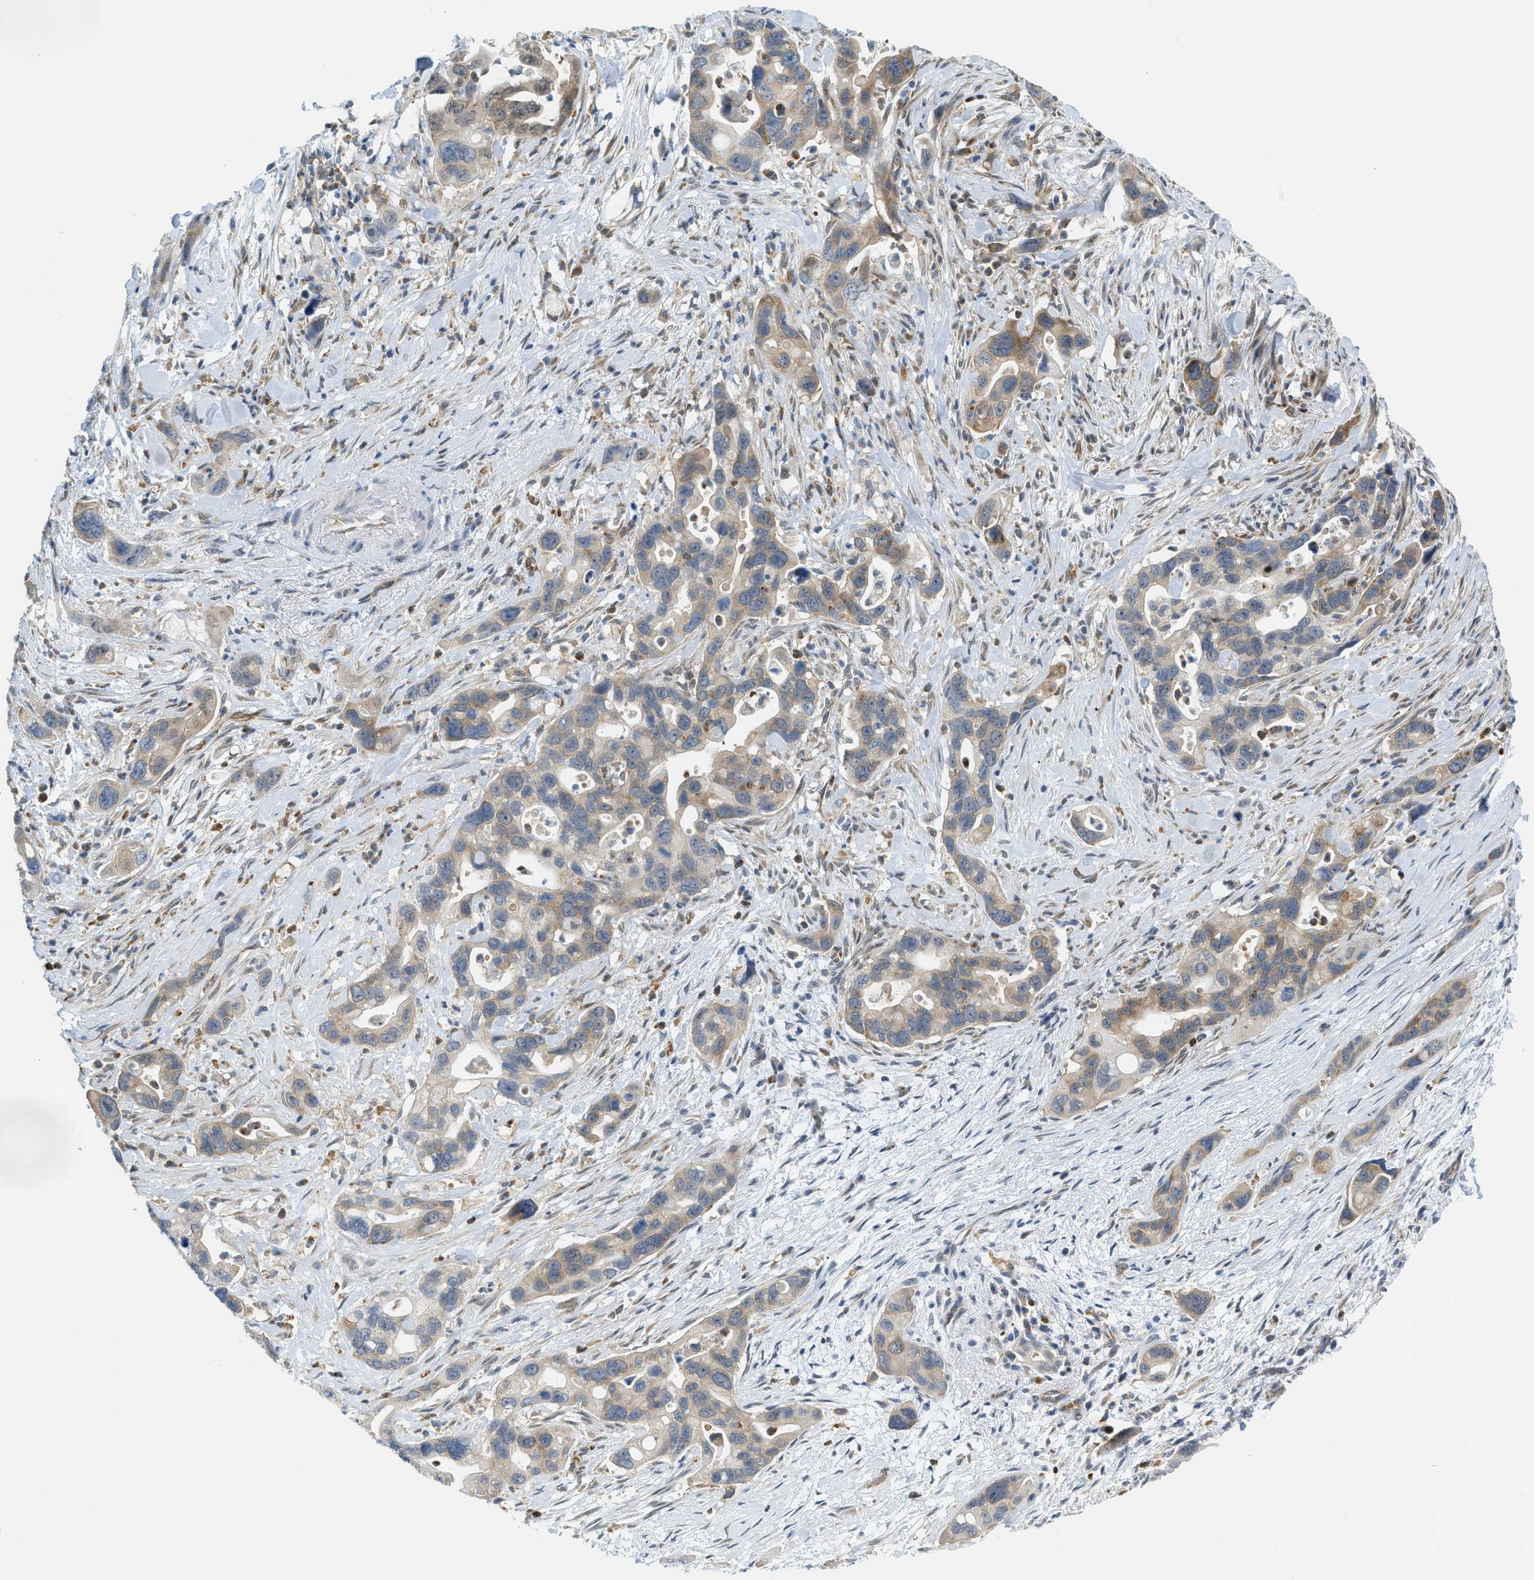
{"staining": {"intensity": "weak", "quantity": ">75%", "location": "cytoplasmic/membranous"}, "tissue": "pancreatic cancer", "cell_type": "Tumor cells", "image_type": "cancer", "snomed": [{"axis": "morphology", "description": "Adenocarcinoma, NOS"}, {"axis": "topography", "description": "Pancreas"}], "caption": "Immunohistochemistry of human pancreatic cancer (adenocarcinoma) demonstrates low levels of weak cytoplasmic/membranous expression in approximately >75% of tumor cells.", "gene": "ZNF408", "patient": {"sex": "female", "age": 70}}